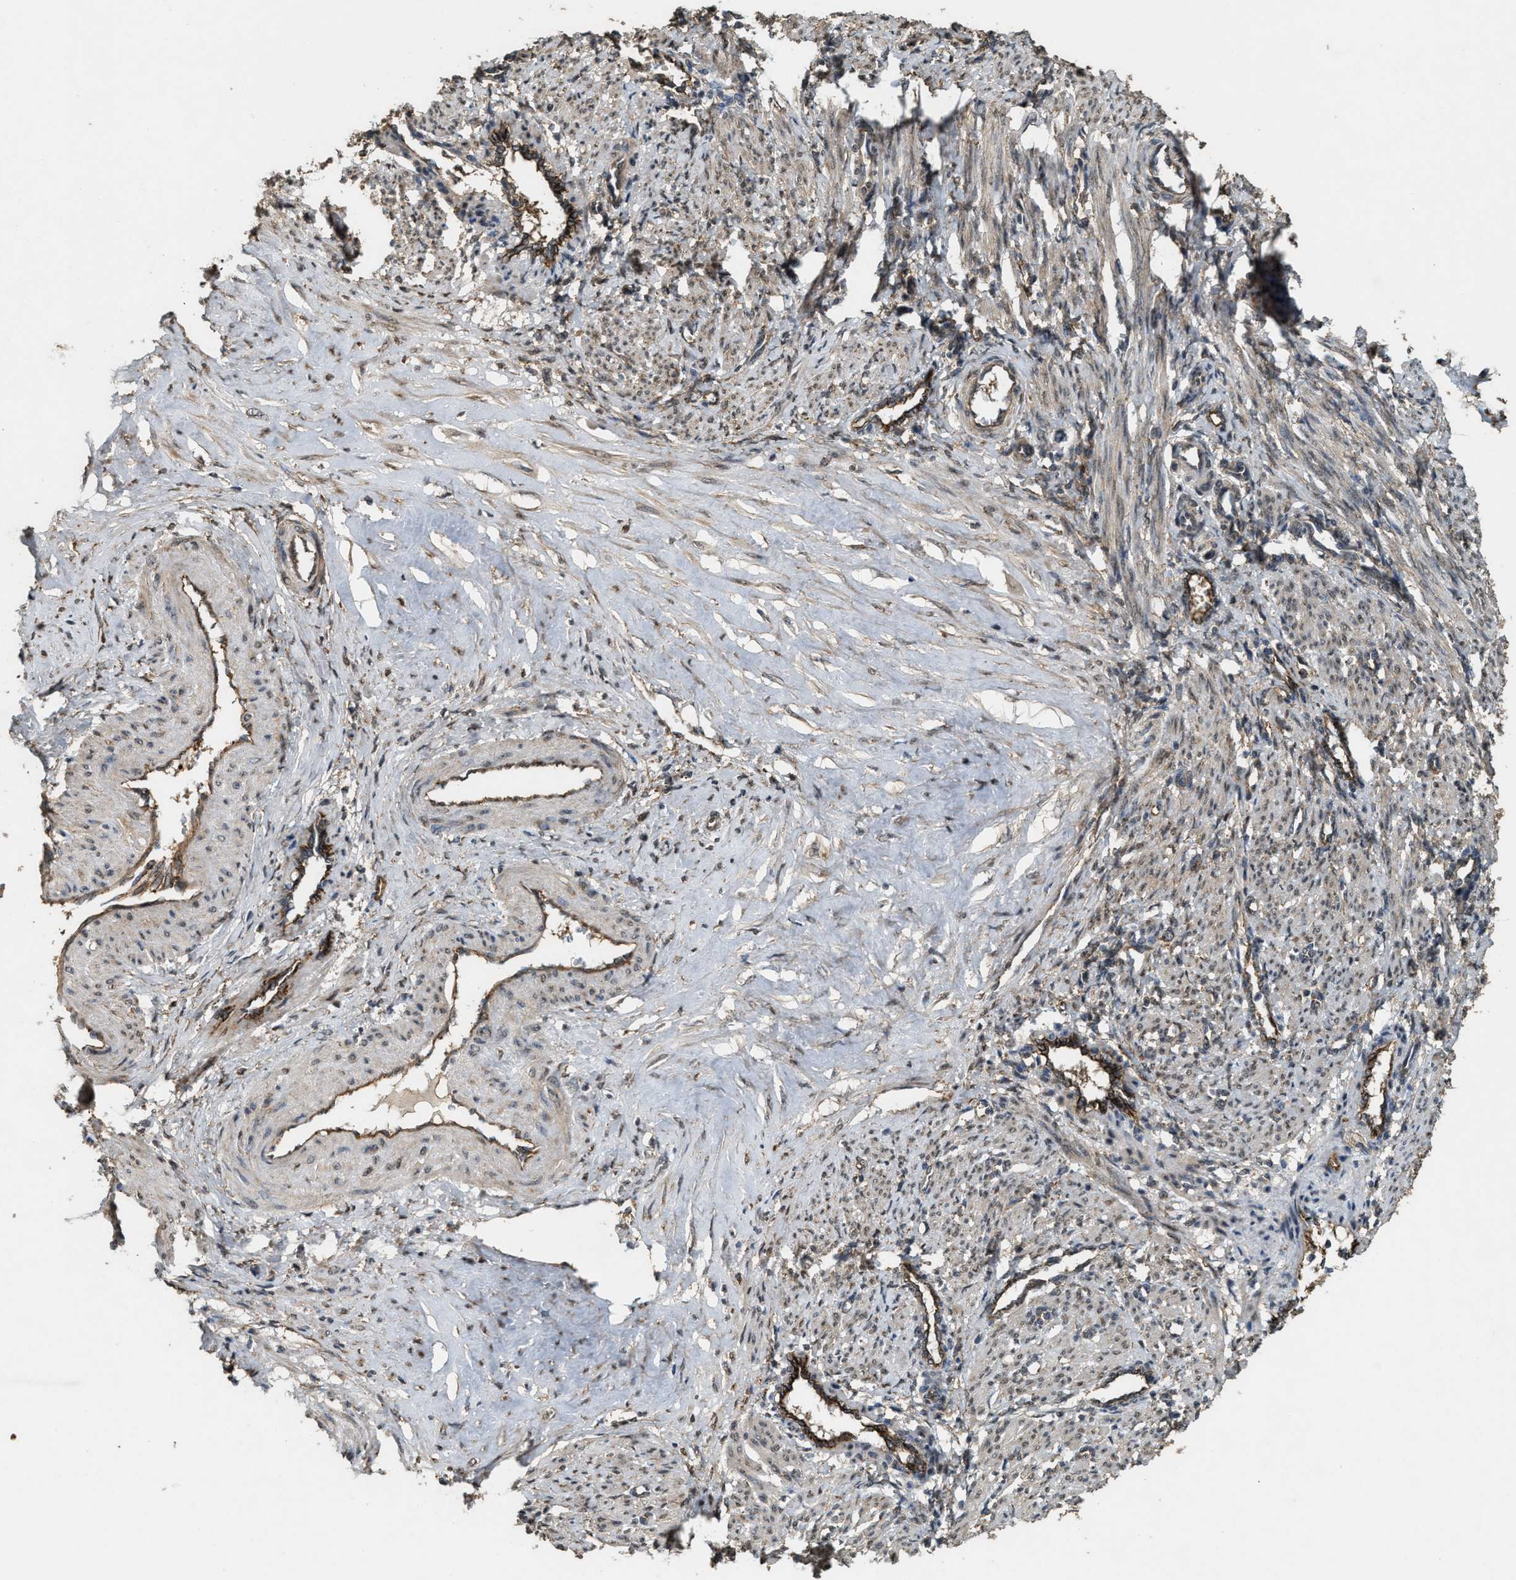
{"staining": {"intensity": "weak", "quantity": "25%-75%", "location": "cytoplasmic/membranous"}, "tissue": "smooth muscle", "cell_type": "Smooth muscle cells", "image_type": "normal", "snomed": [{"axis": "morphology", "description": "Normal tissue, NOS"}, {"axis": "topography", "description": "Endometrium"}], "caption": "This photomicrograph reveals normal smooth muscle stained with IHC to label a protein in brown. The cytoplasmic/membranous of smooth muscle cells show weak positivity for the protein. Nuclei are counter-stained blue.", "gene": "ARHGEF5", "patient": {"sex": "female", "age": 33}}